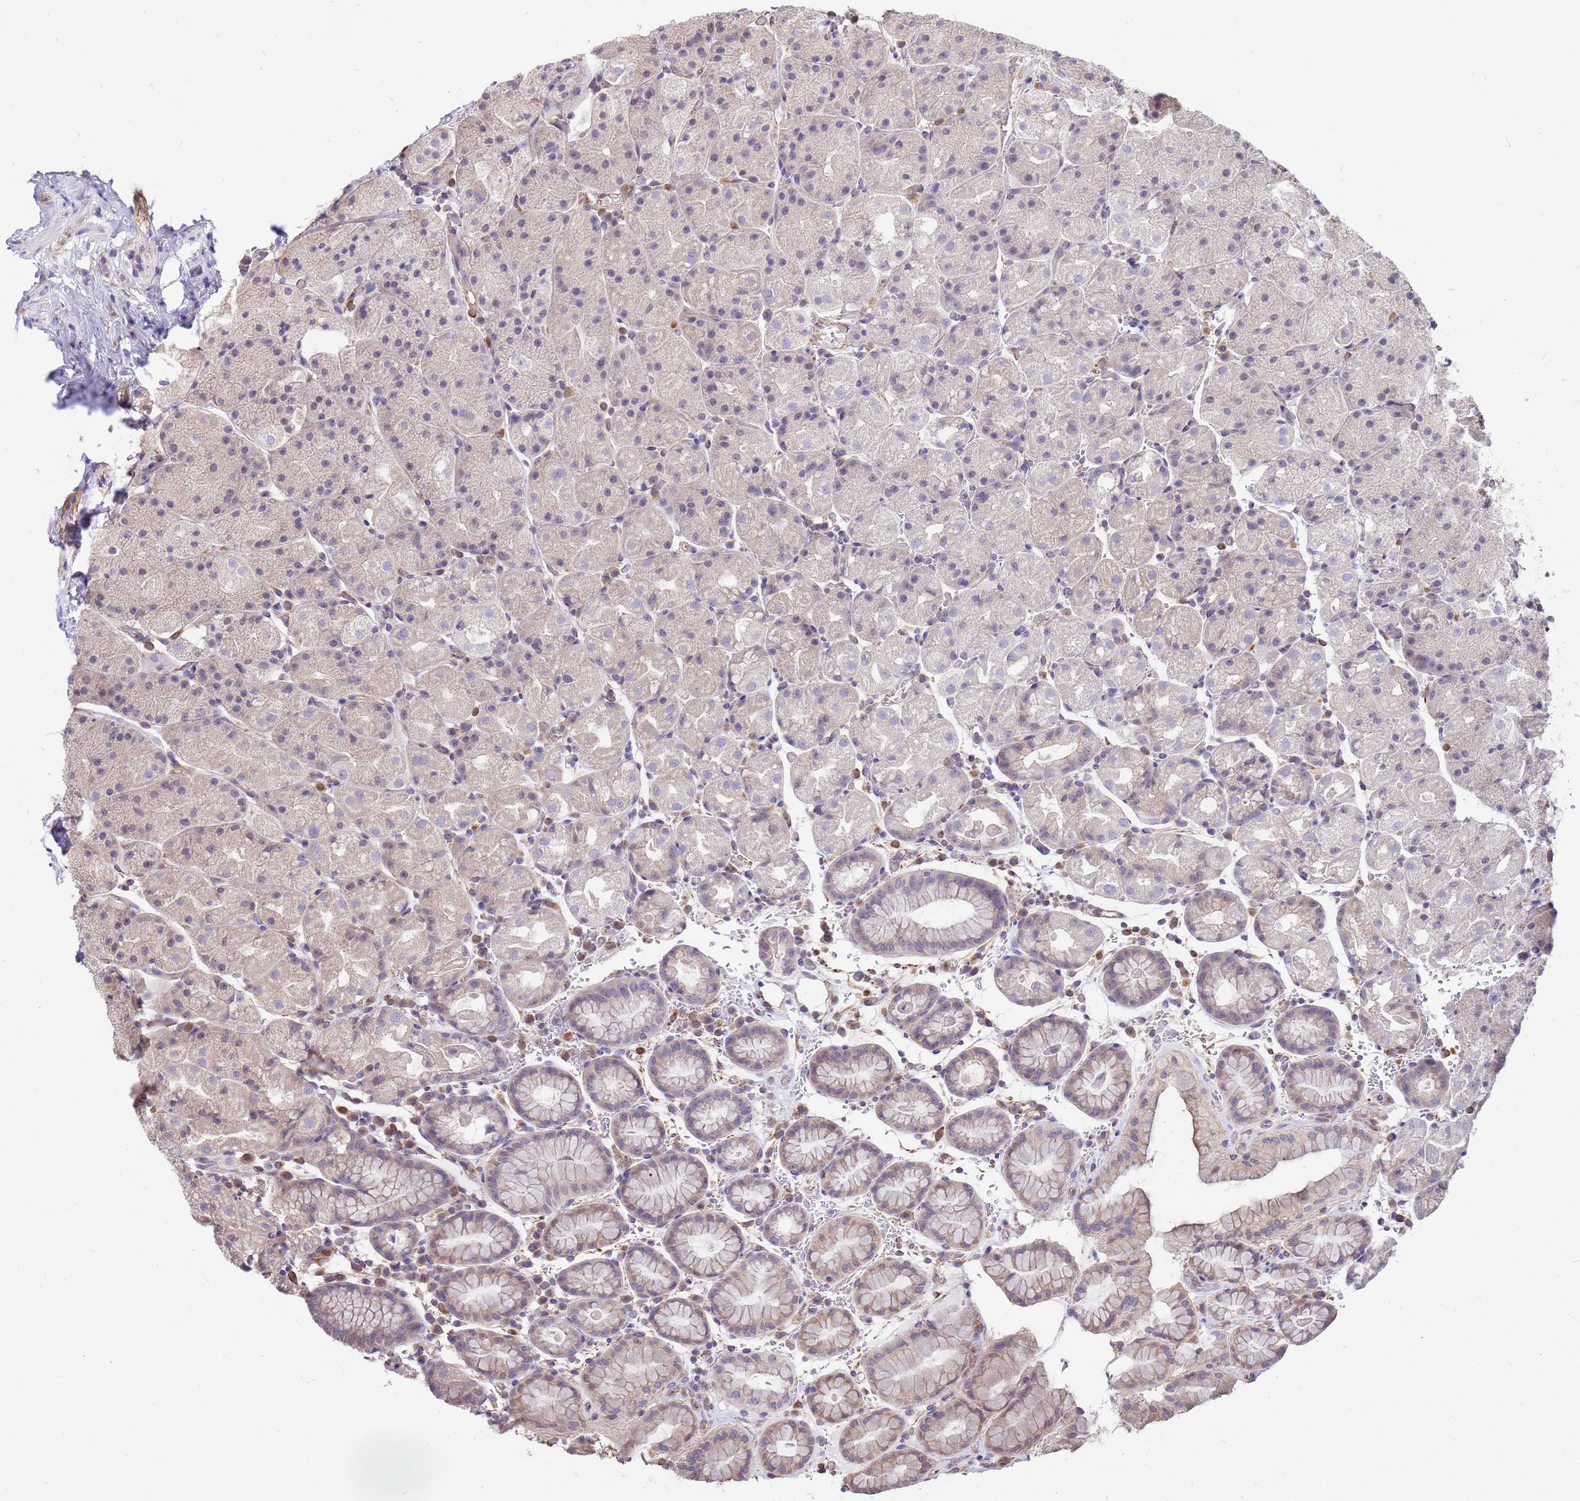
{"staining": {"intensity": "weak", "quantity": "<25%", "location": "cytoplasmic/membranous"}, "tissue": "stomach", "cell_type": "Glandular cells", "image_type": "normal", "snomed": [{"axis": "morphology", "description": "Normal tissue, NOS"}, {"axis": "topography", "description": "Stomach, upper"}, {"axis": "topography", "description": "Stomach, lower"}], "caption": "Stomach was stained to show a protein in brown. There is no significant positivity in glandular cells. The staining is performed using DAB (3,3'-diaminobenzidine) brown chromogen with nuclei counter-stained in using hematoxylin.", "gene": "TCEAL3", "patient": {"sex": "male", "age": 67}}